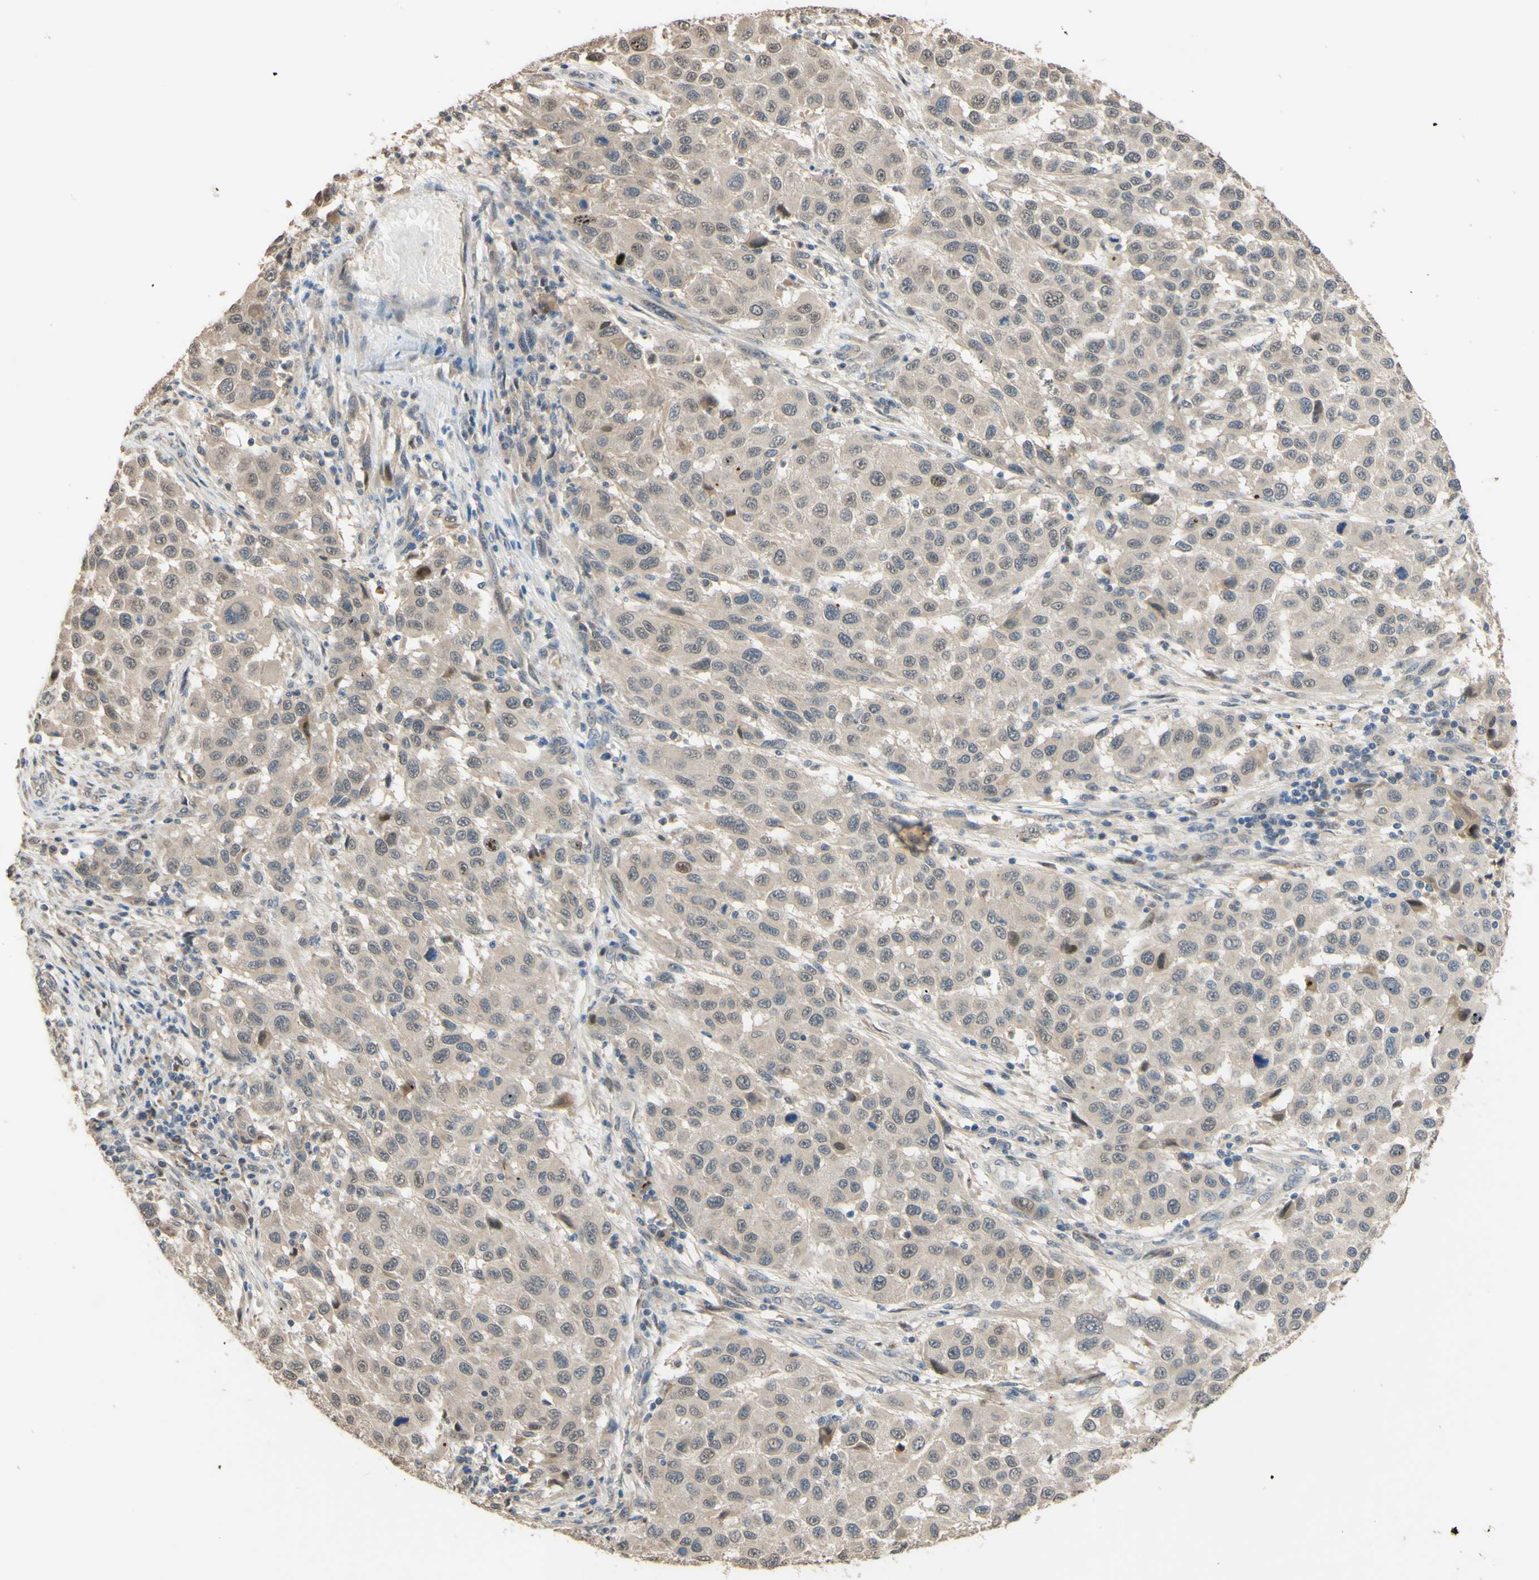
{"staining": {"intensity": "weak", "quantity": "<25%", "location": "cytoplasmic/membranous,nuclear"}, "tissue": "melanoma", "cell_type": "Tumor cells", "image_type": "cancer", "snomed": [{"axis": "morphology", "description": "Malignant melanoma, Metastatic site"}, {"axis": "topography", "description": "Lymph node"}], "caption": "There is no significant positivity in tumor cells of malignant melanoma (metastatic site).", "gene": "SMIM19", "patient": {"sex": "male", "age": 61}}